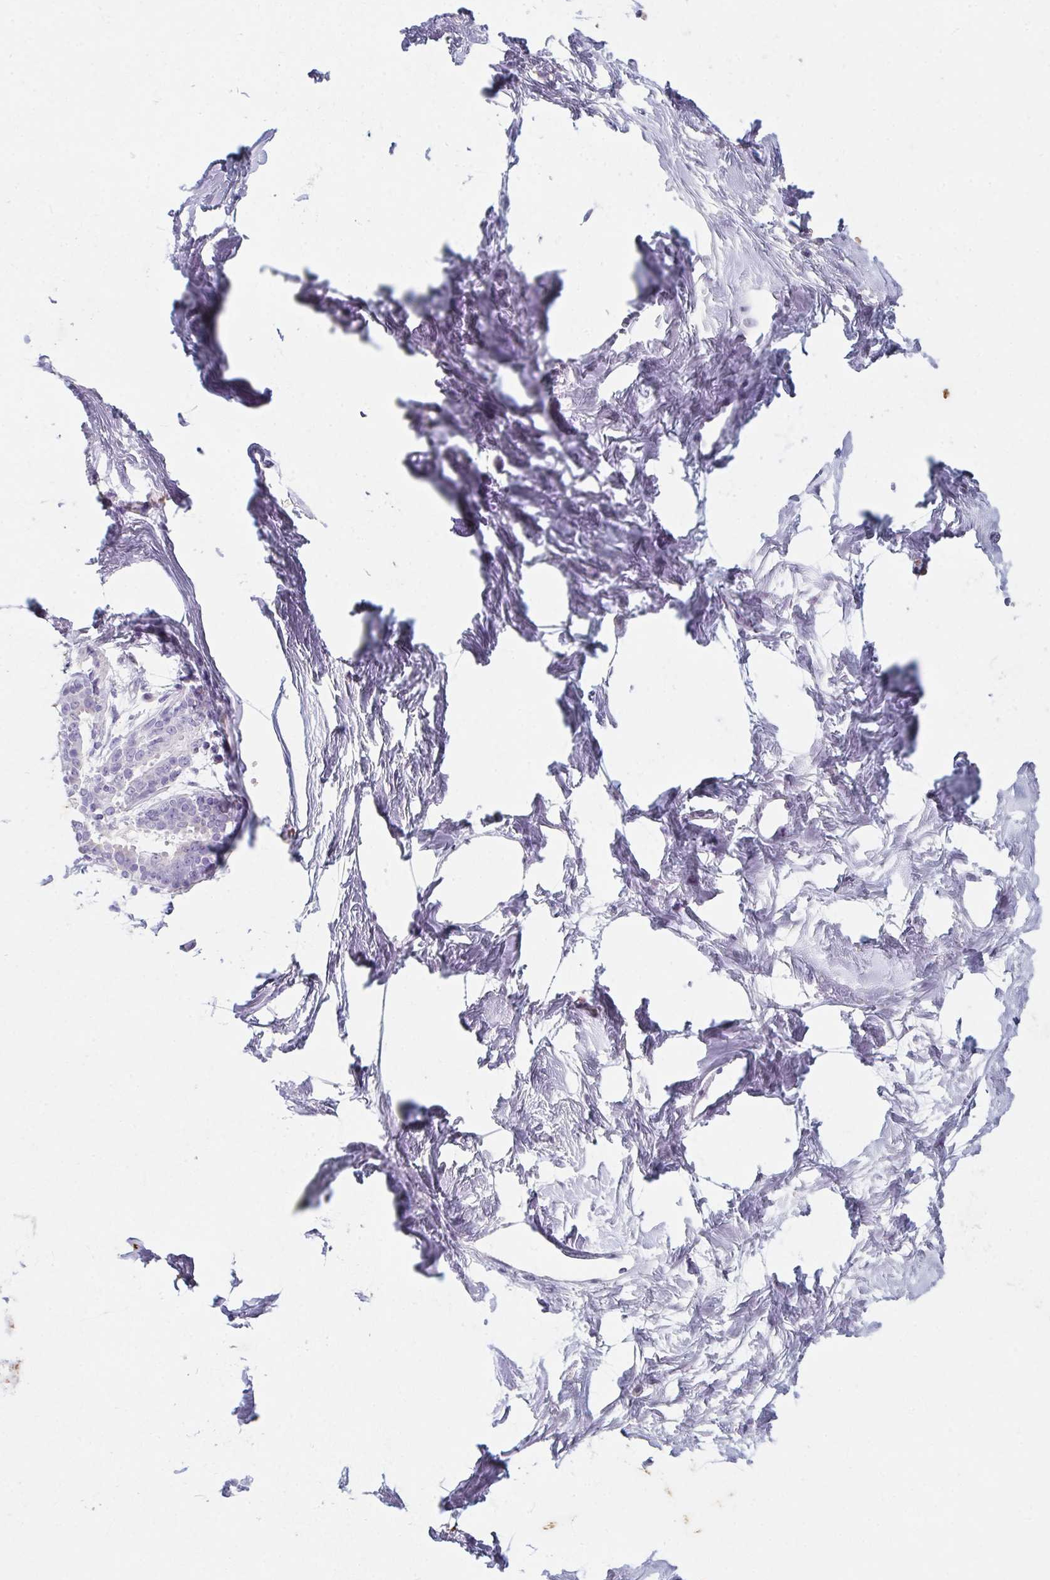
{"staining": {"intensity": "negative", "quantity": "none", "location": "none"}, "tissue": "breast", "cell_type": "Adipocytes", "image_type": "normal", "snomed": [{"axis": "morphology", "description": "Normal tissue, NOS"}, {"axis": "topography", "description": "Breast"}], "caption": "This is a histopathology image of IHC staining of normal breast, which shows no staining in adipocytes. The staining is performed using DAB (3,3'-diaminobenzidine) brown chromogen with nuclei counter-stained in using hematoxylin.", "gene": "DCD", "patient": {"sex": "female", "age": 45}}